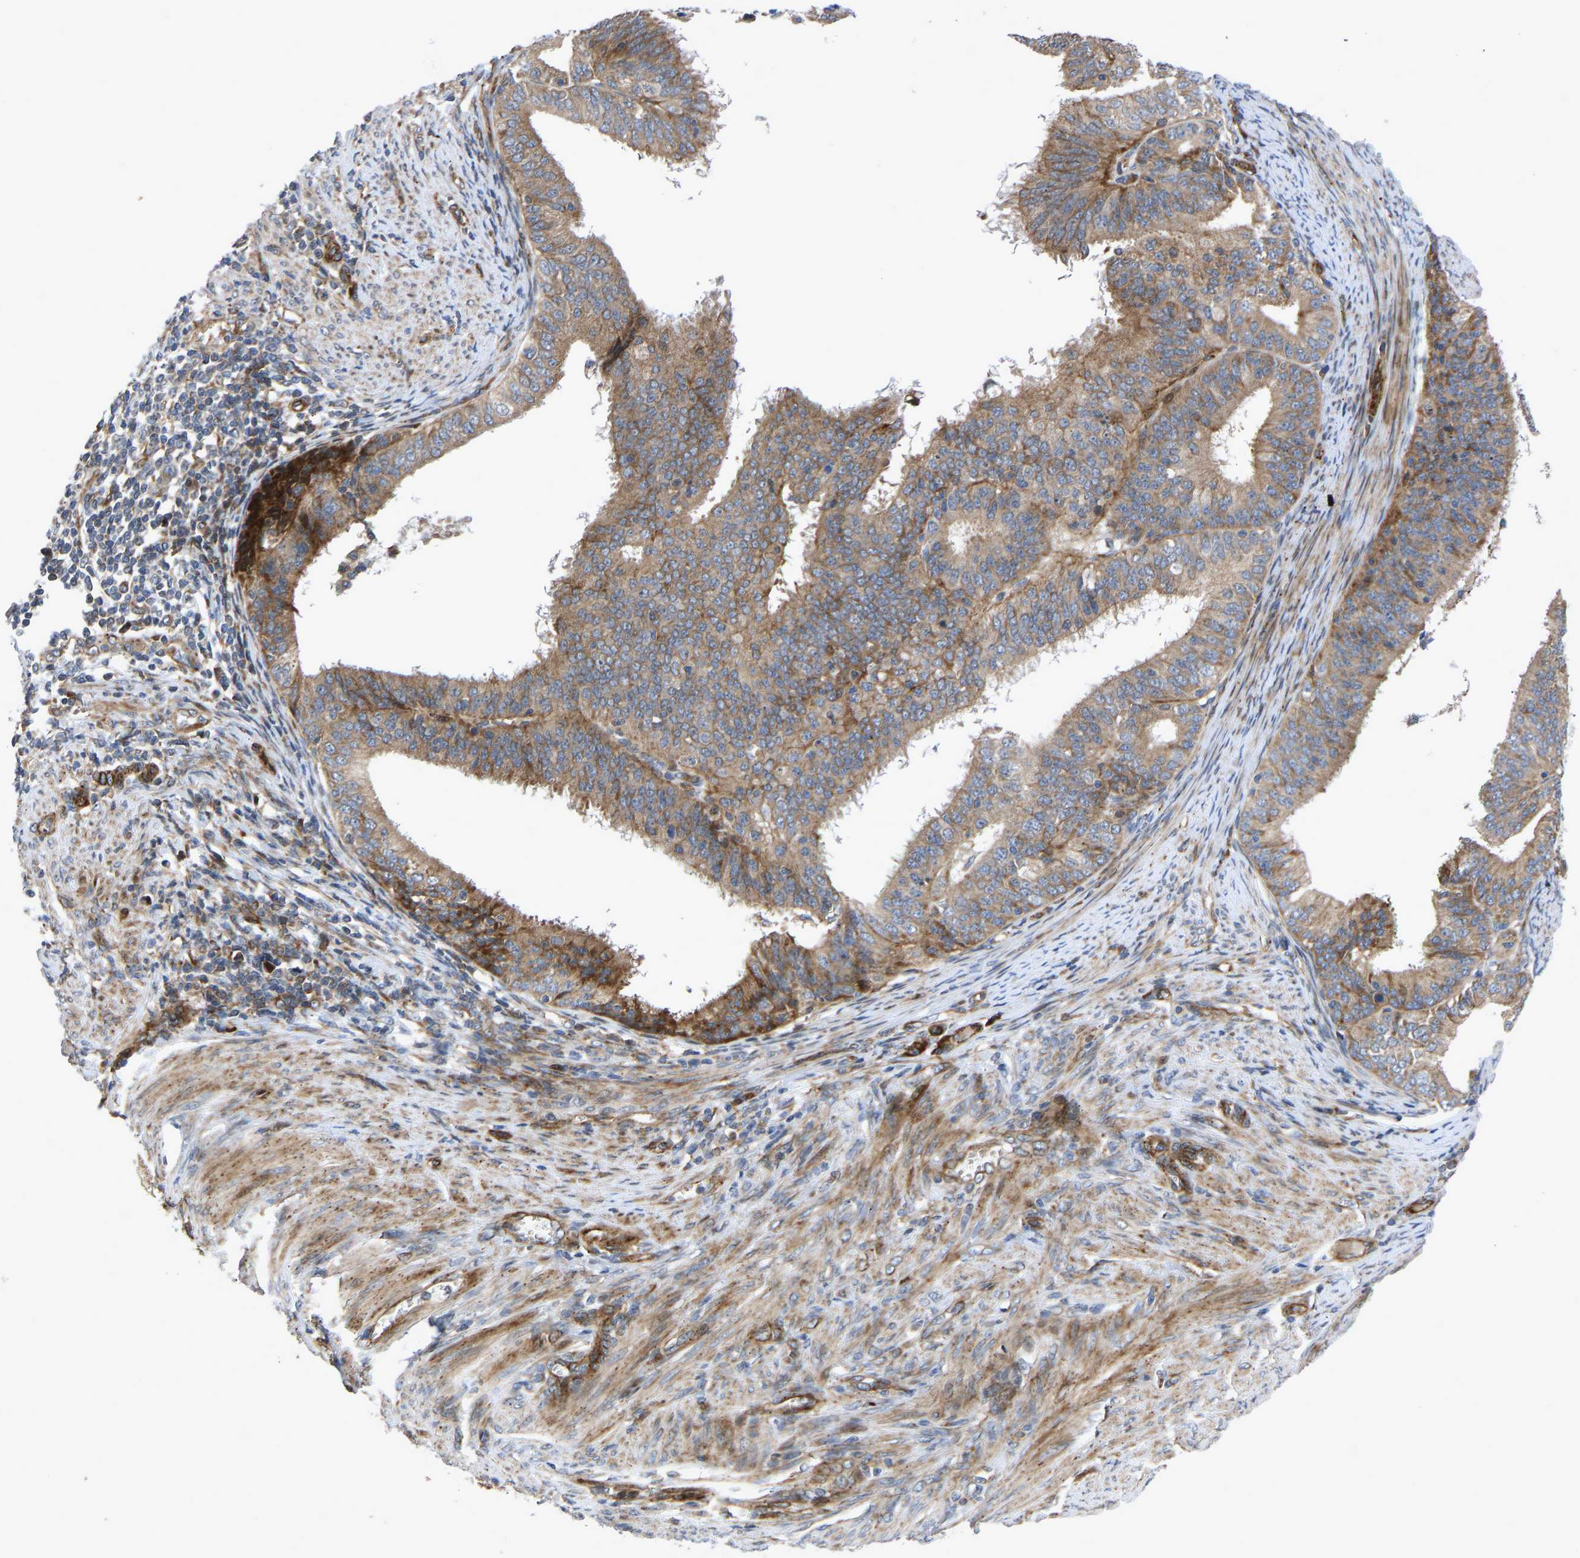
{"staining": {"intensity": "moderate", "quantity": ">75%", "location": "cytoplasmic/membranous"}, "tissue": "endometrial cancer", "cell_type": "Tumor cells", "image_type": "cancer", "snomed": [{"axis": "morphology", "description": "Adenocarcinoma, NOS"}, {"axis": "topography", "description": "Endometrium"}], "caption": "IHC of human adenocarcinoma (endometrial) displays medium levels of moderate cytoplasmic/membranous positivity in approximately >75% of tumor cells. The staining was performed using DAB to visualize the protein expression in brown, while the nuclei were stained in blue with hematoxylin (Magnification: 20x).", "gene": "TMEM38B", "patient": {"sex": "female", "age": 70}}